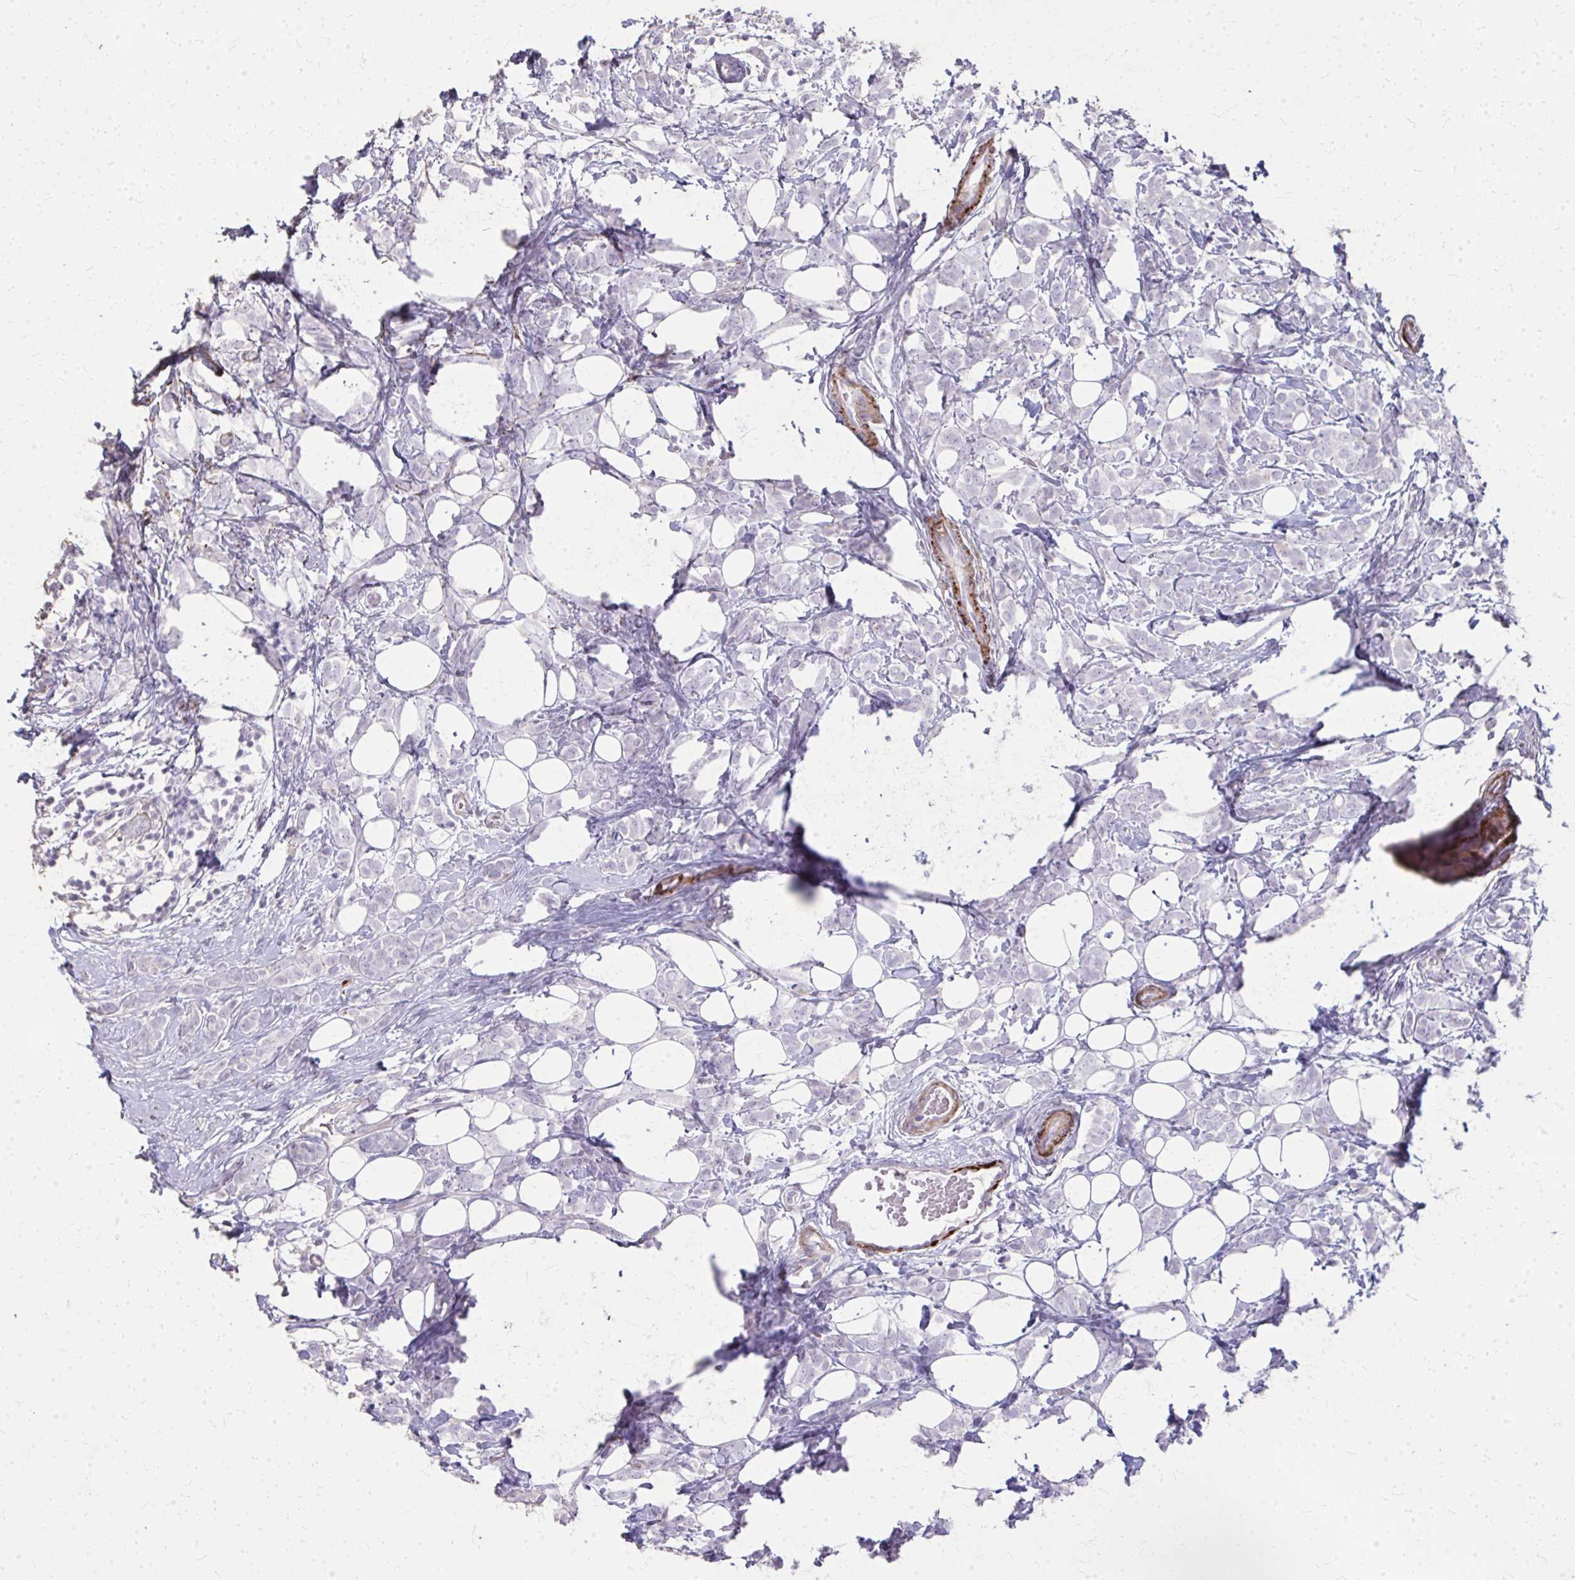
{"staining": {"intensity": "negative", "quantity": "none", "location": "none"}, "tissue": "breast cancer", "cell_type": "Tumor cells", "image_type": "cancer", "snomed": [{"axis": "morphology", "description": "Lobular carcinoma"}, {"axis": "topography", "description": "Breast"}], "caption": "IHC image of neoplastic tissue: human breast cancer stained with DAB (3,3'-diaminobenzidine) displays no significant protein expression in tumor cells. Brightfield microscopy of immunohistochemistry stained with DAB (3,3'-diaminobenzidine) (brown) and hematoxylin (blue), captured at high magnification.", "gene": "TENM4", "patient": {"sex": "female", "age": 49}}